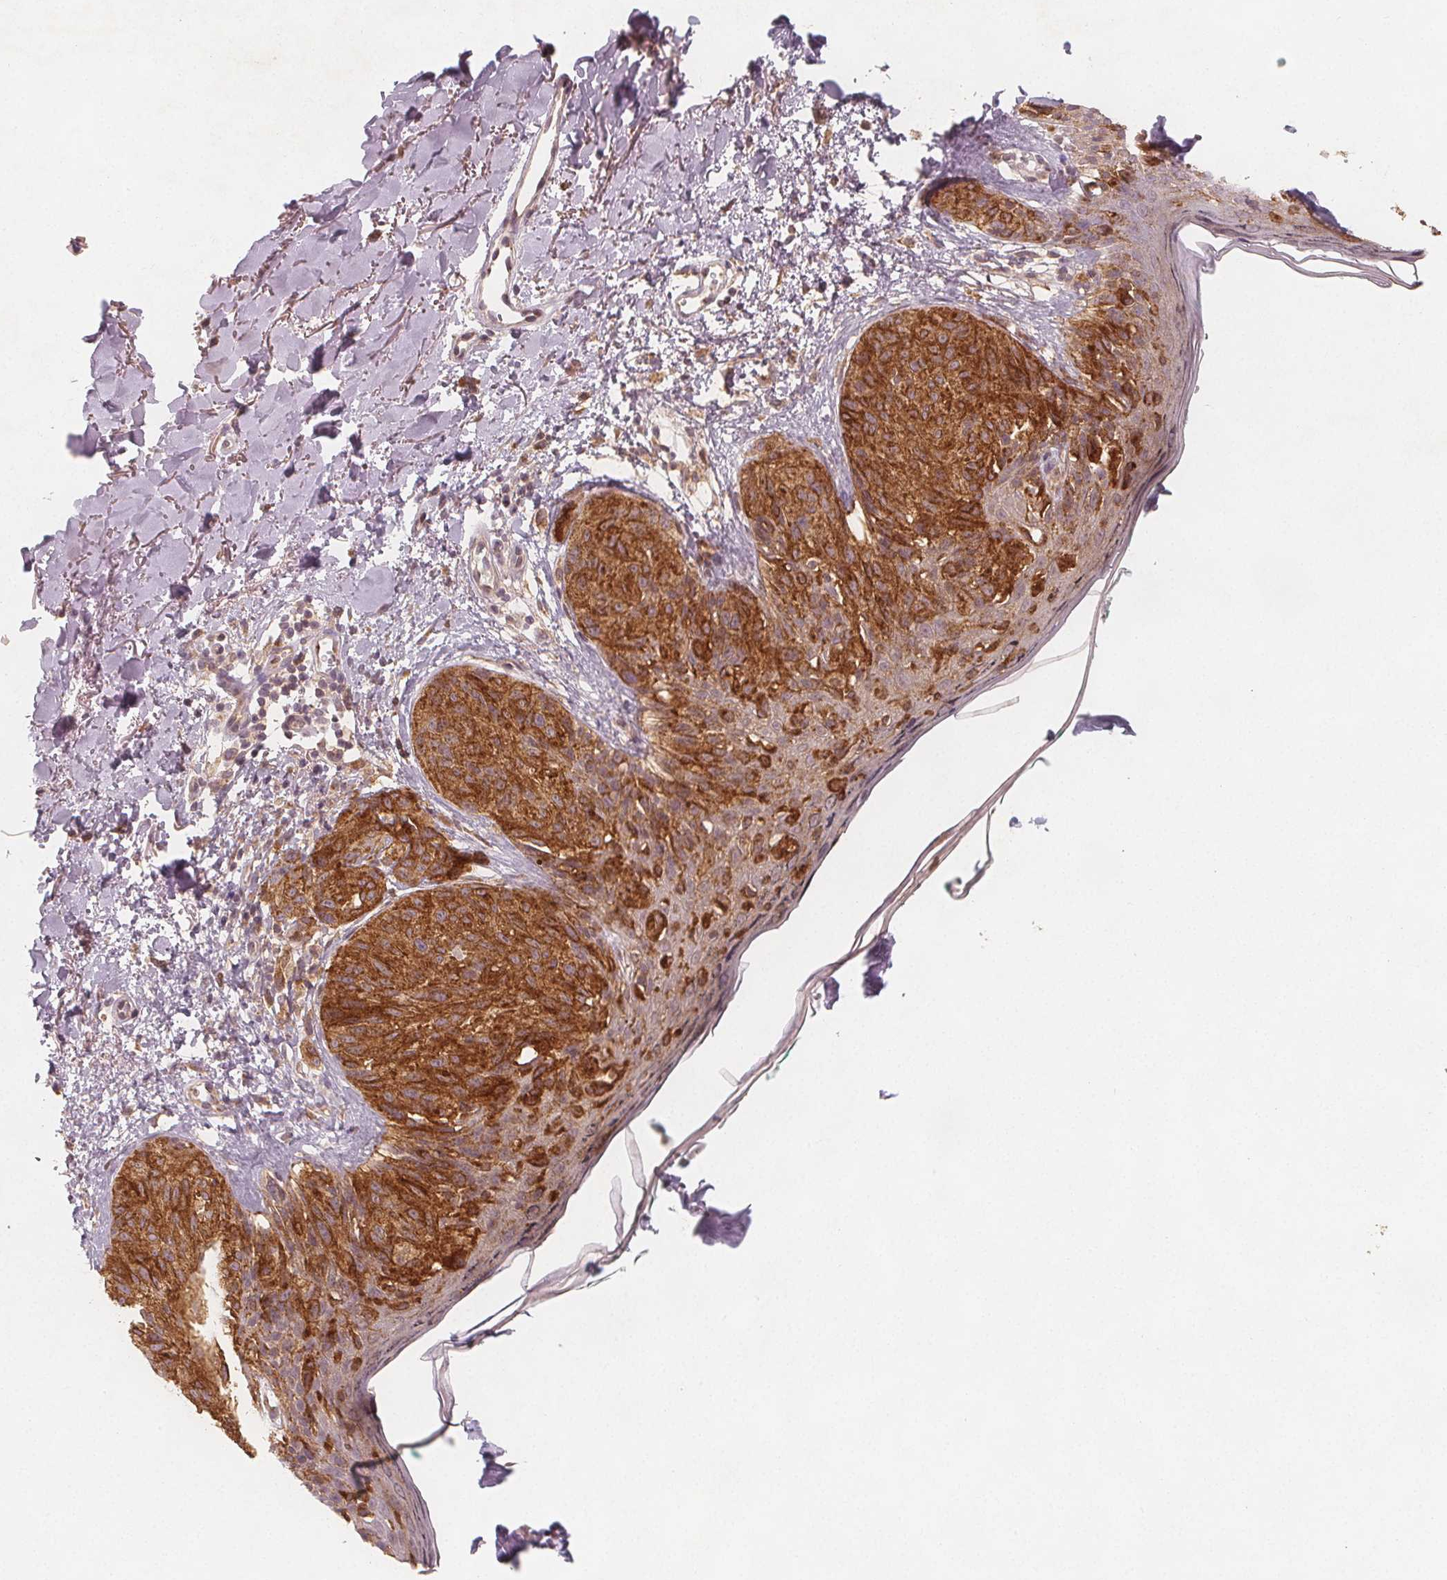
{"staining": {"intensity": "strong", "quantity": ">75%", "location": "cytoplasmic/membranous"}, "tissue": "melanoma", "cell_type": "Tumor cells", "image_type": "cancer", "snomed": [{"axis": "morphology", "description": "Malignant melanoma, NOS"}, {"axis": "topography", "description": "Skin"}], "caption": "Human malignant melanoma stained with a brown dye displays strong cytoplasmic/membranous positive expression in approximately >75% of tumor cells.", "gene": "NCSTN", "patient": {"sex": "female", "age": 87}}